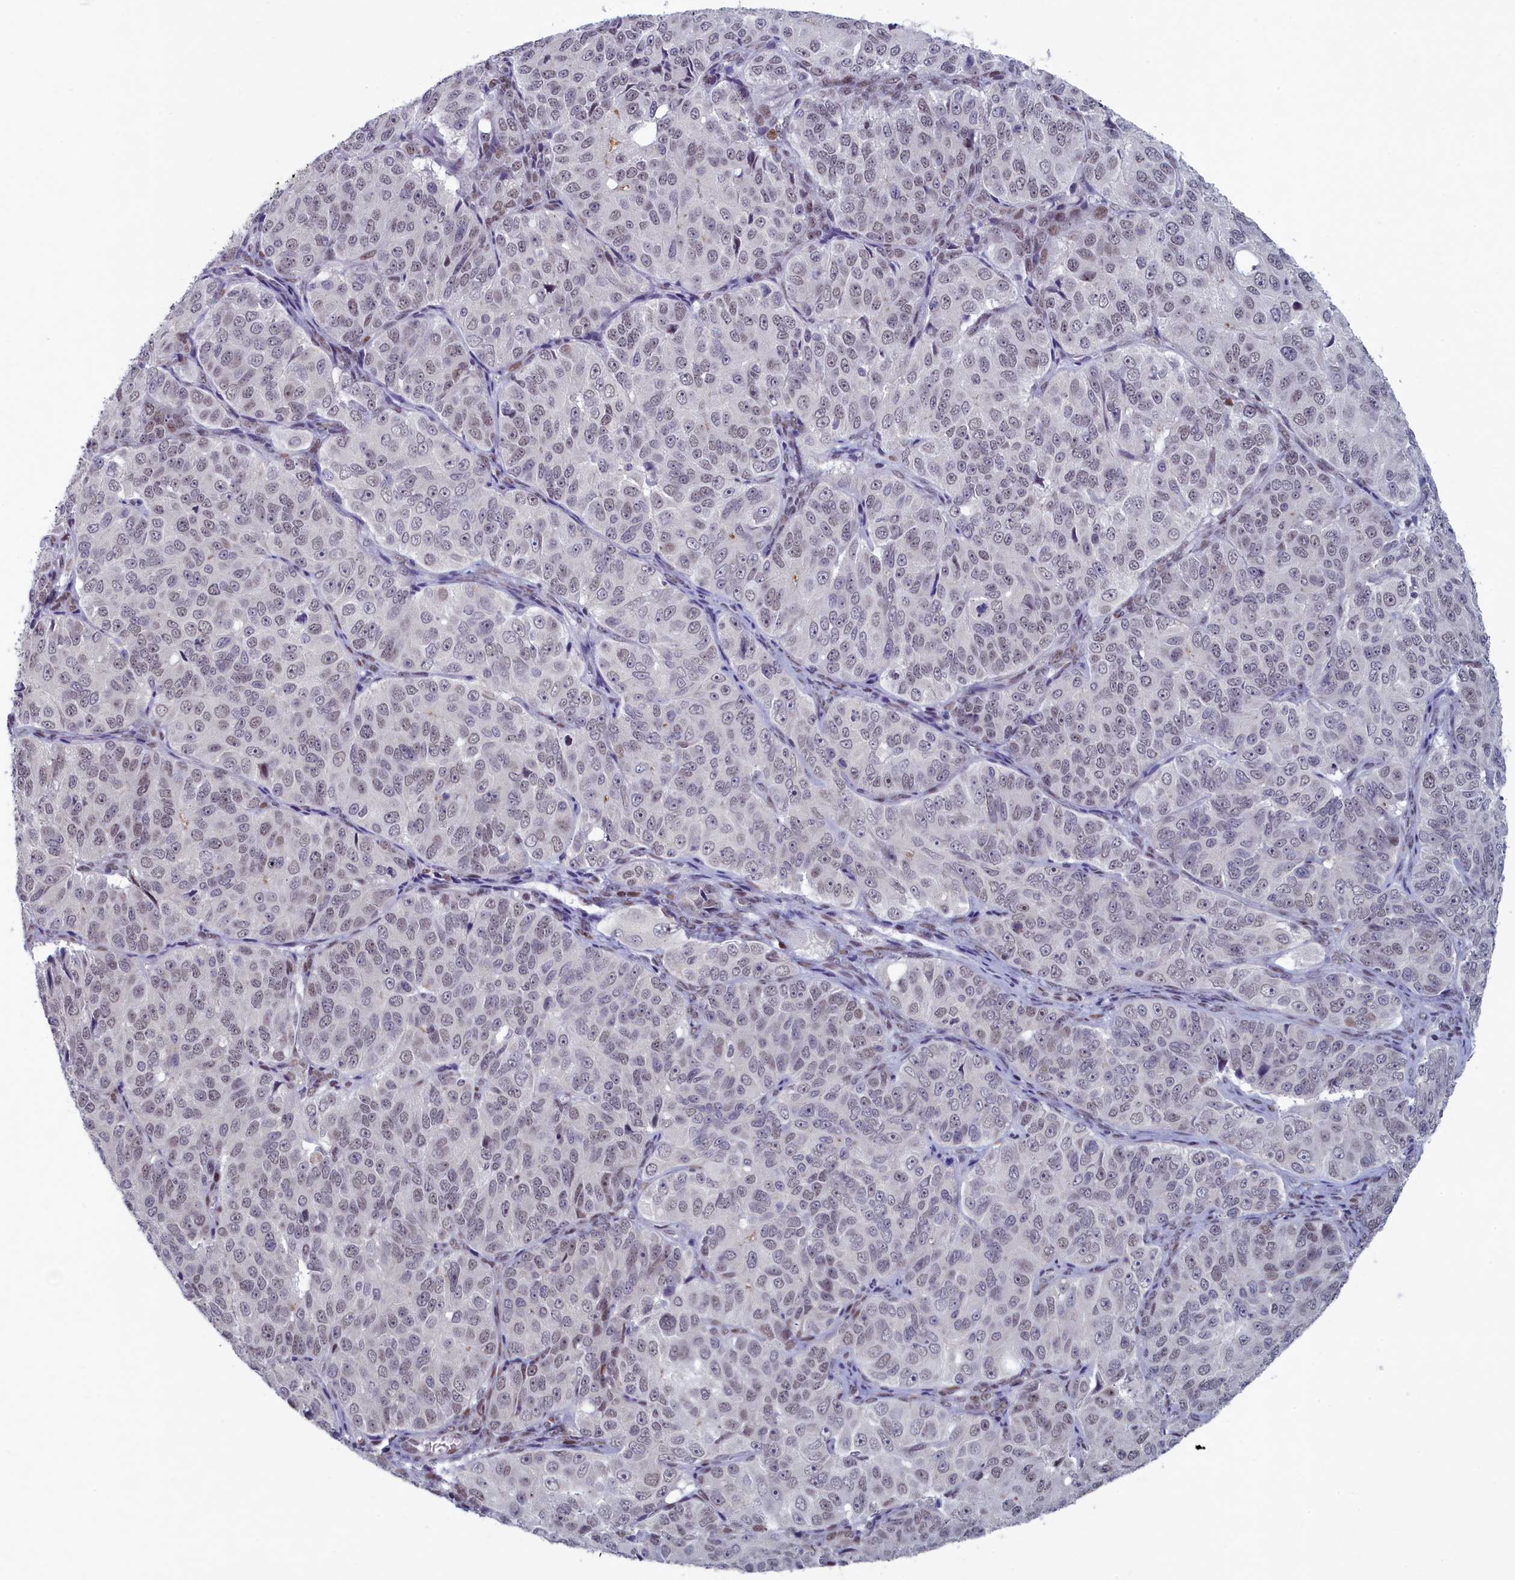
{"staining": {"intensity": "weak", "quantity": "<25%", "location": "nuclear"}, "tissue": "ovarian cancer", "cell_type": "Tumor cells", "image_type": "cancer", "snomed": [{"axis": "morphology", "description": "Carcinoma, endometroid"}, {"axis": "topography", "description": "Ovary"}], "caption": "Endometroid carcinoma (ovarian) was stained to show a protein in brown. There is no significant positivity in tumor cells. (Stains: DAB immunohistochemistry with hematoxylin counter stain, Microscopy: brightfield microscopy at high magnification).", "gene": "ATF7IP2", "patient": {"sex": "female", "age": 51}}